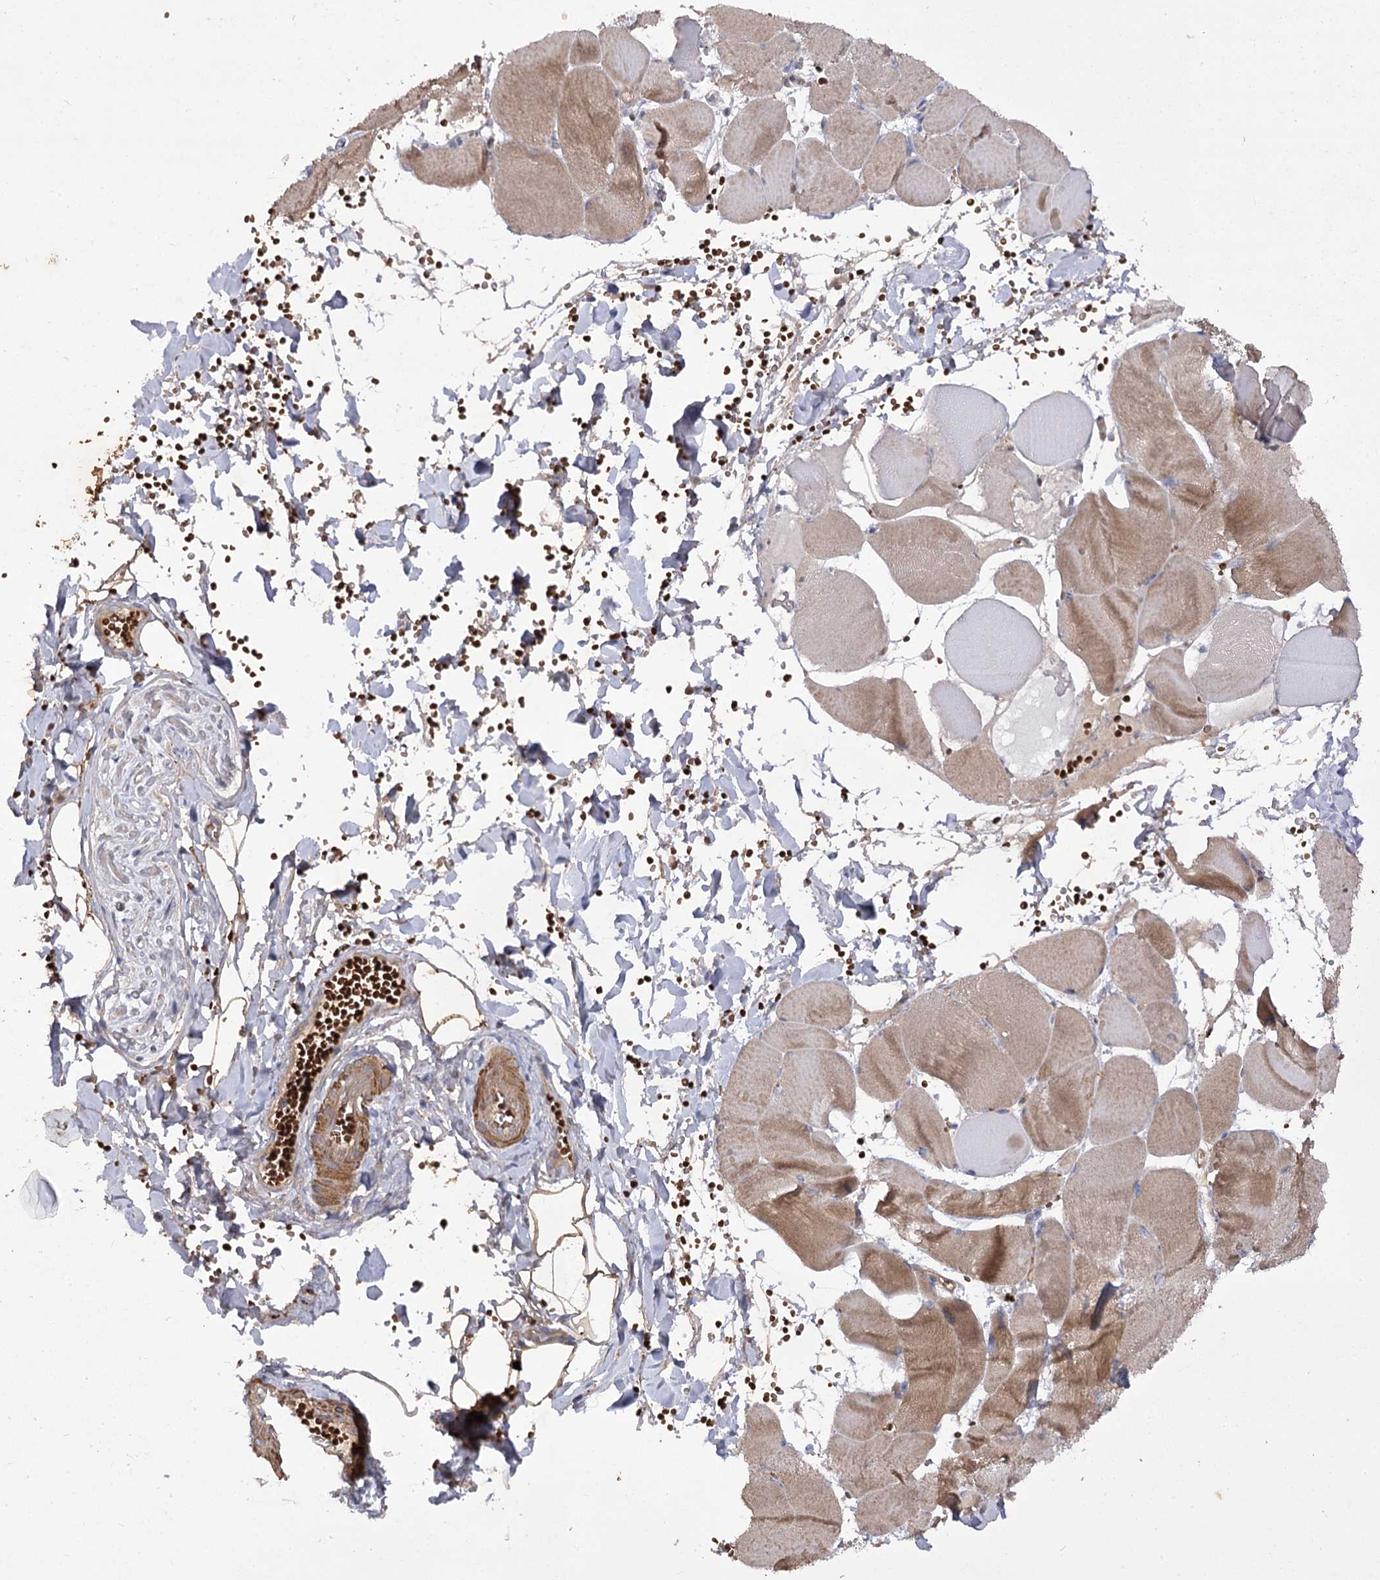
{"staining": {"intensity": "moderate", "quantity": "25%-75%", "location": "cytoplasmic/membranous"}, "tissue": "adipose tissue", "cell_type": "Adipocytes", "image_type": "normal", "snomed": [{"axis": "morphology", "description": "Normal tissue, NOS"}, {"axis": "topography", "description": "Skeletal muscle"}, {"axis": "topography", "description": "Peripheral nerve tissue"}], "caption": "IHC photomicrograph of unremarkable adipose tissue stained for a protein (brown), which demonstrates medium levels of moderate cytoplasmic/membranous expression in approximately 25%-75% of adipocytes.", "gene": "KIAA0825", "patient": {"sex": "female", "age": 55}}